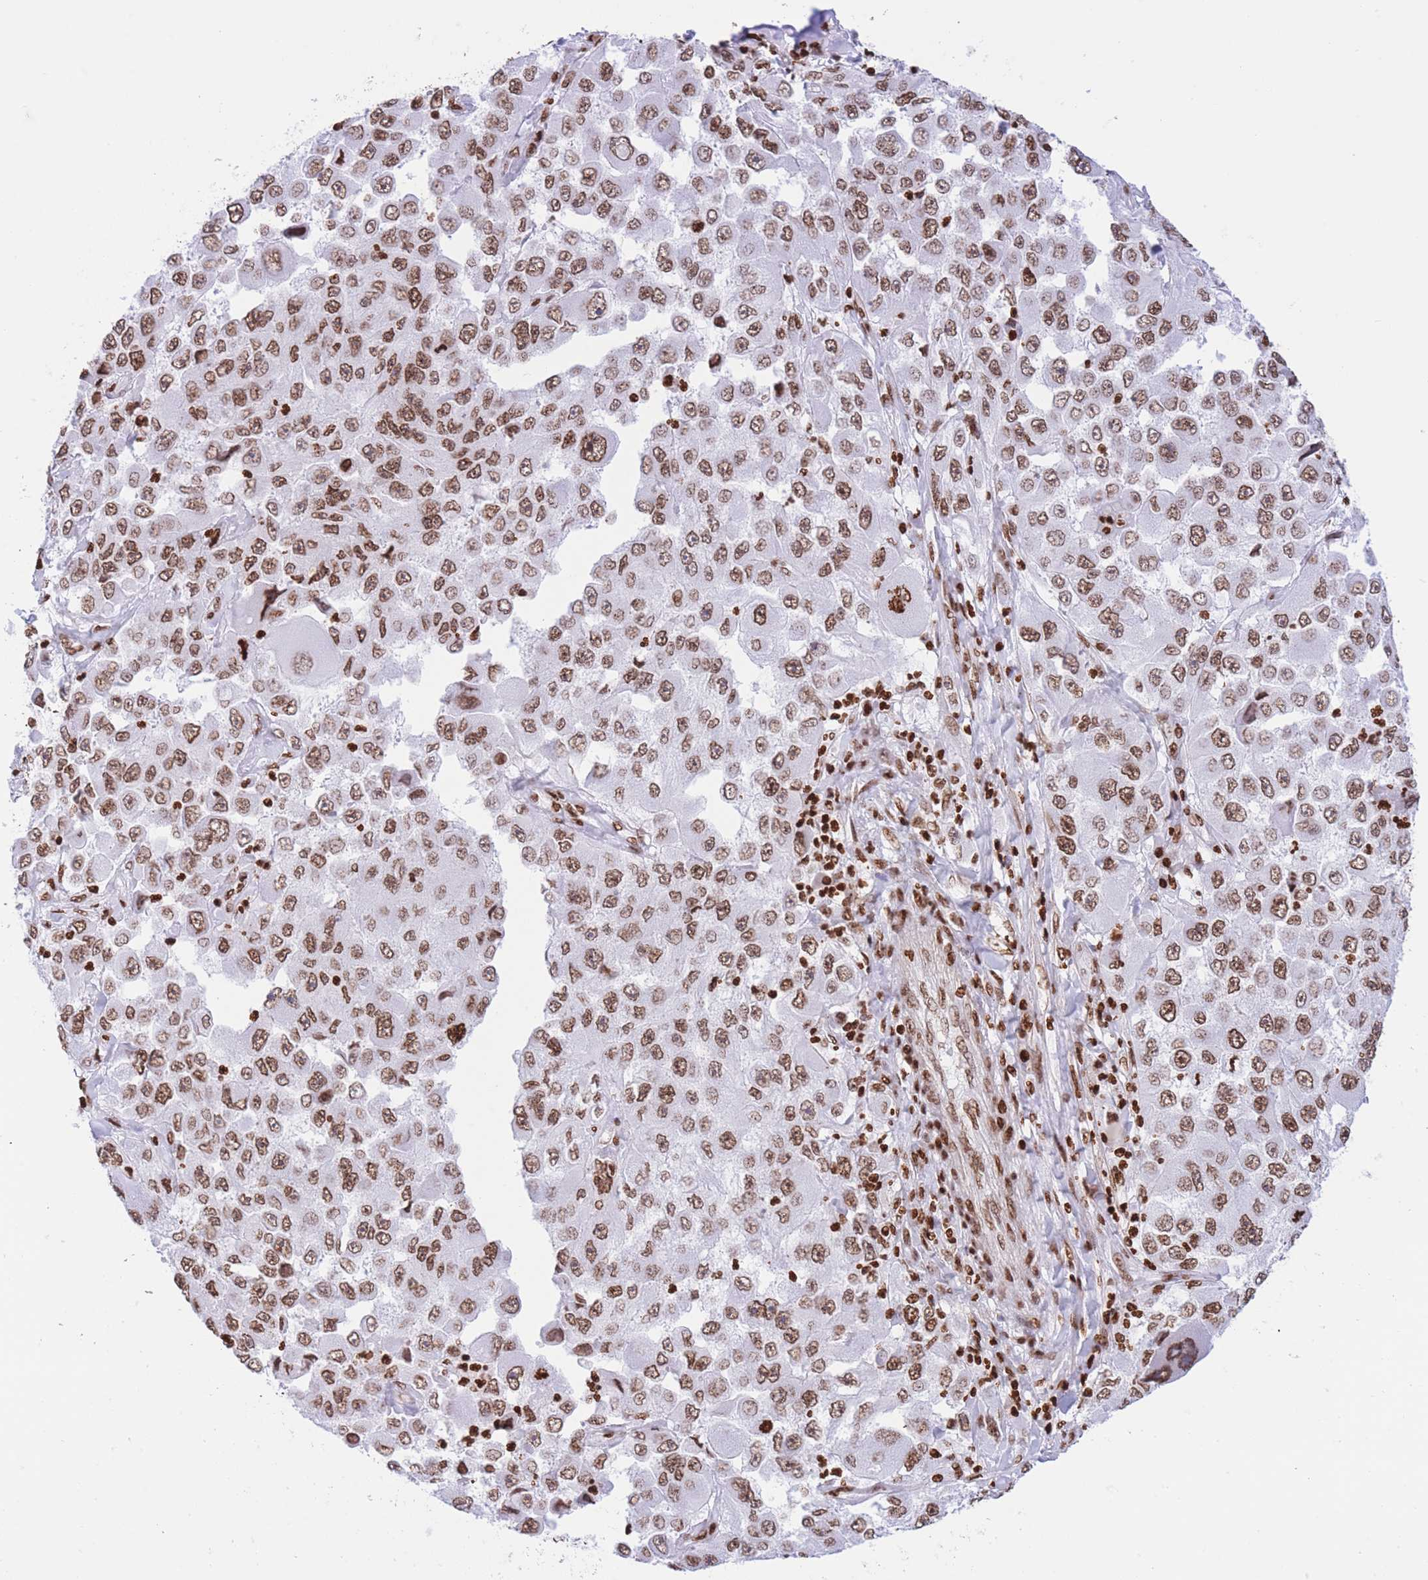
{"staining": {"intensity": "moderate", "quantity": ">75%", "location": "nuclear"}, "tissue": "melanoma", "cell_type": "Tumor cells", "image_type": "cancer", "snomed": [{"axis": "morphology", "description": "Malignant melanoma, Metastatic site"}, {"axis": "topography", "description": "Lymph node"}], "caption": "This is an image of immunohistochemistry staining of melanoma, which shows moderate expression in the nuclear of tumor cells.", "gene": "H2BC11", "patient": {"sex": "male", "age": 62}}